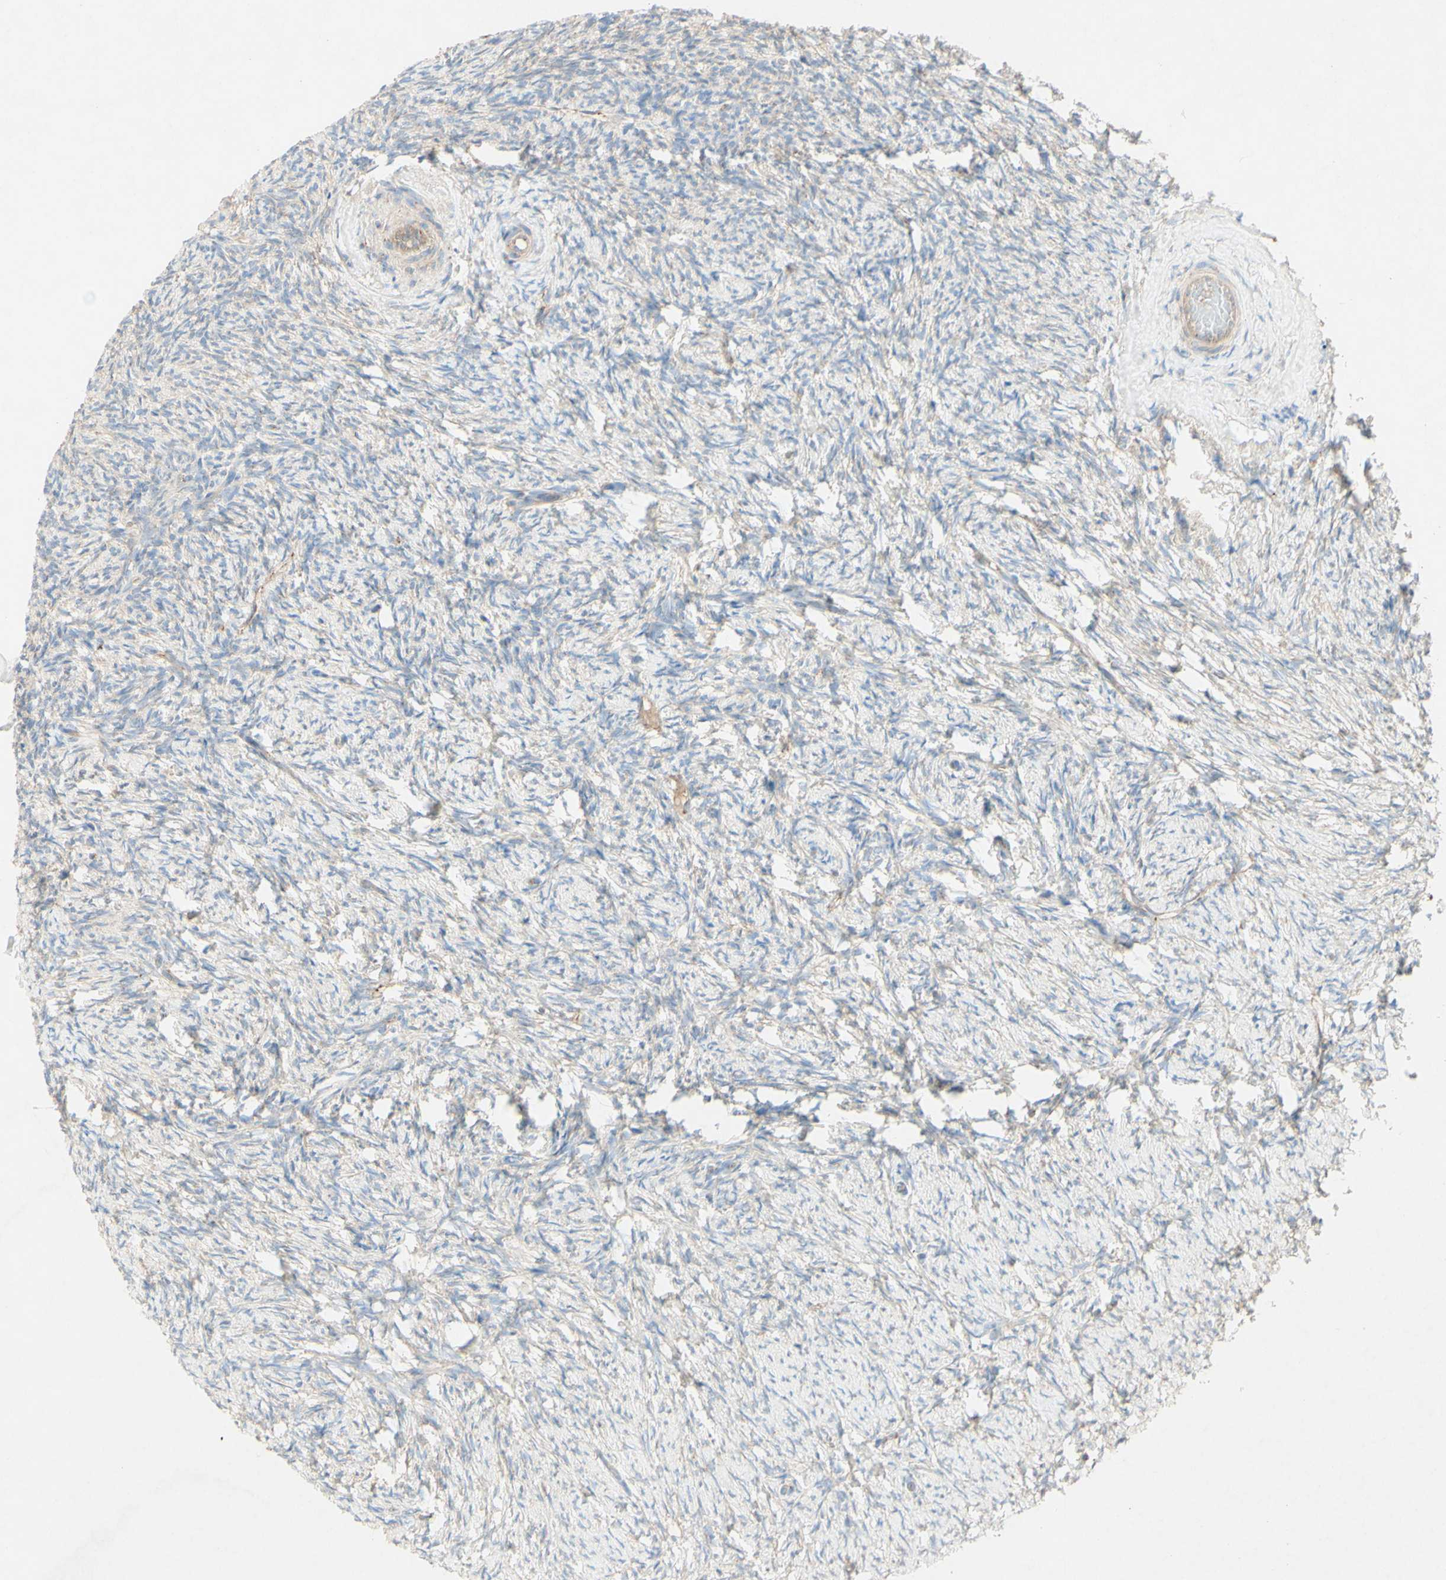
{"staining": {"intensity": "weak", "quantity": ">75%", "location": "cytoplasmic/membranous"}, "tissue": "ovary", "cell_type": "Ovarian stroma cells", "image_type": "normal", "snomed": [{"axis": "morphology", "description": "Normal tissue, NOS"}, {"axis": "topography", "description": "Ovary"}], "caption": "Ovary stained with DAB immunohistochemistry (IHC) exhibits low levels of weak cytoplasmic/membranous positivity in about >75% of ovarian stroma cells.", "gene": "MTM1", "patient": {"sex": "female", "age": 60}}